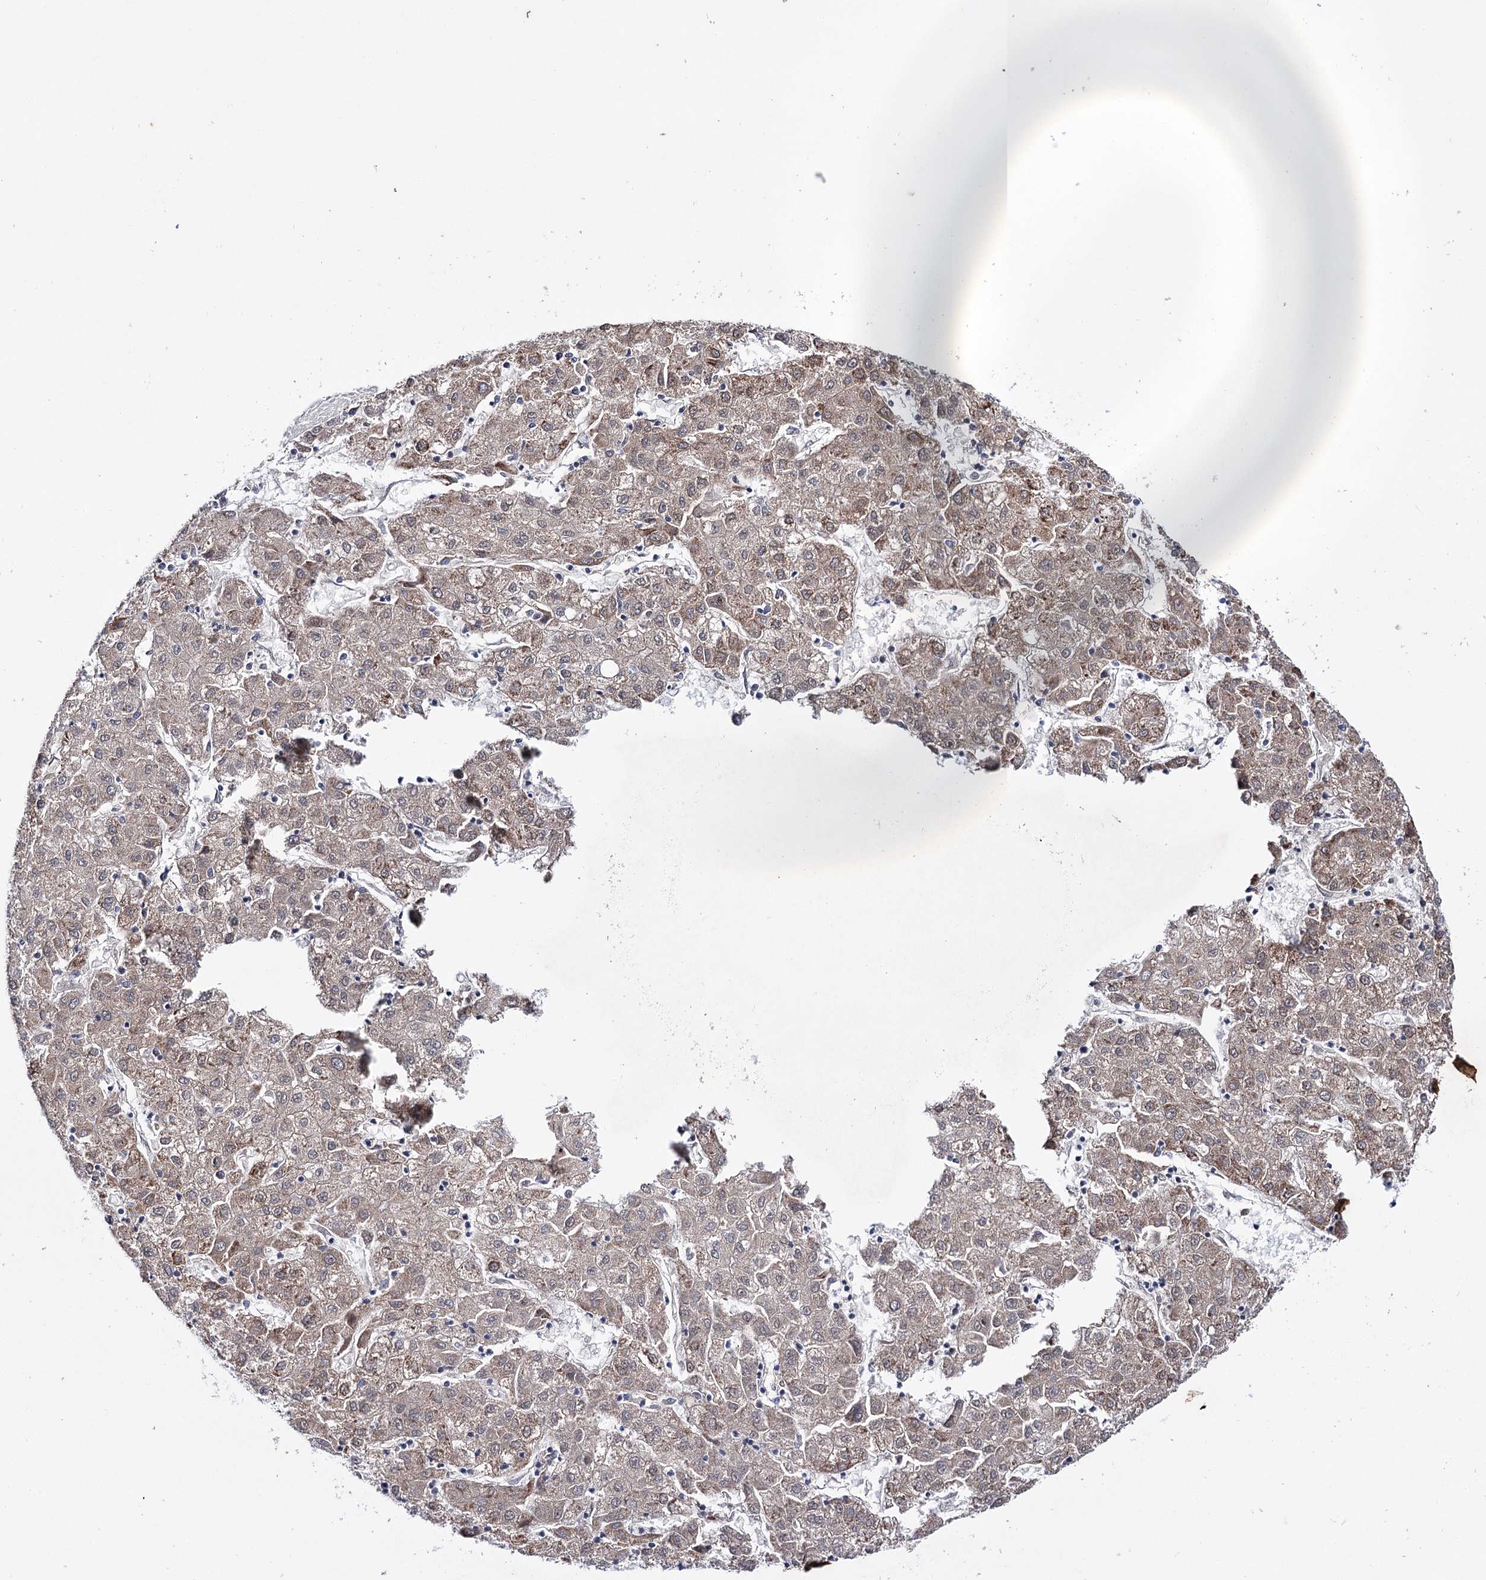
{"staining": {"intensity": "weak", "quantity": "25%-75%", "location": "cytoplasmic/membranous"}, "tissue": "liver cancer", "cell_type": "Tumor cells", "image_type": "cancer", "snomed": [{"axis": "morphology", "description": "Carcinoma, Hepatocellular, NOS"}, {"axis": "topography", "description": "Liver"}], "caption": "This photomicrograph displays immunohistochemistry (IHC) staining of hepatocellular carcinoma (liver), with low weak cytoplasmic/membranous staining in about 25%-75% of tumor cells.", "gene": "PTPN3", "patient": {"sex": "male", "age": 72}}